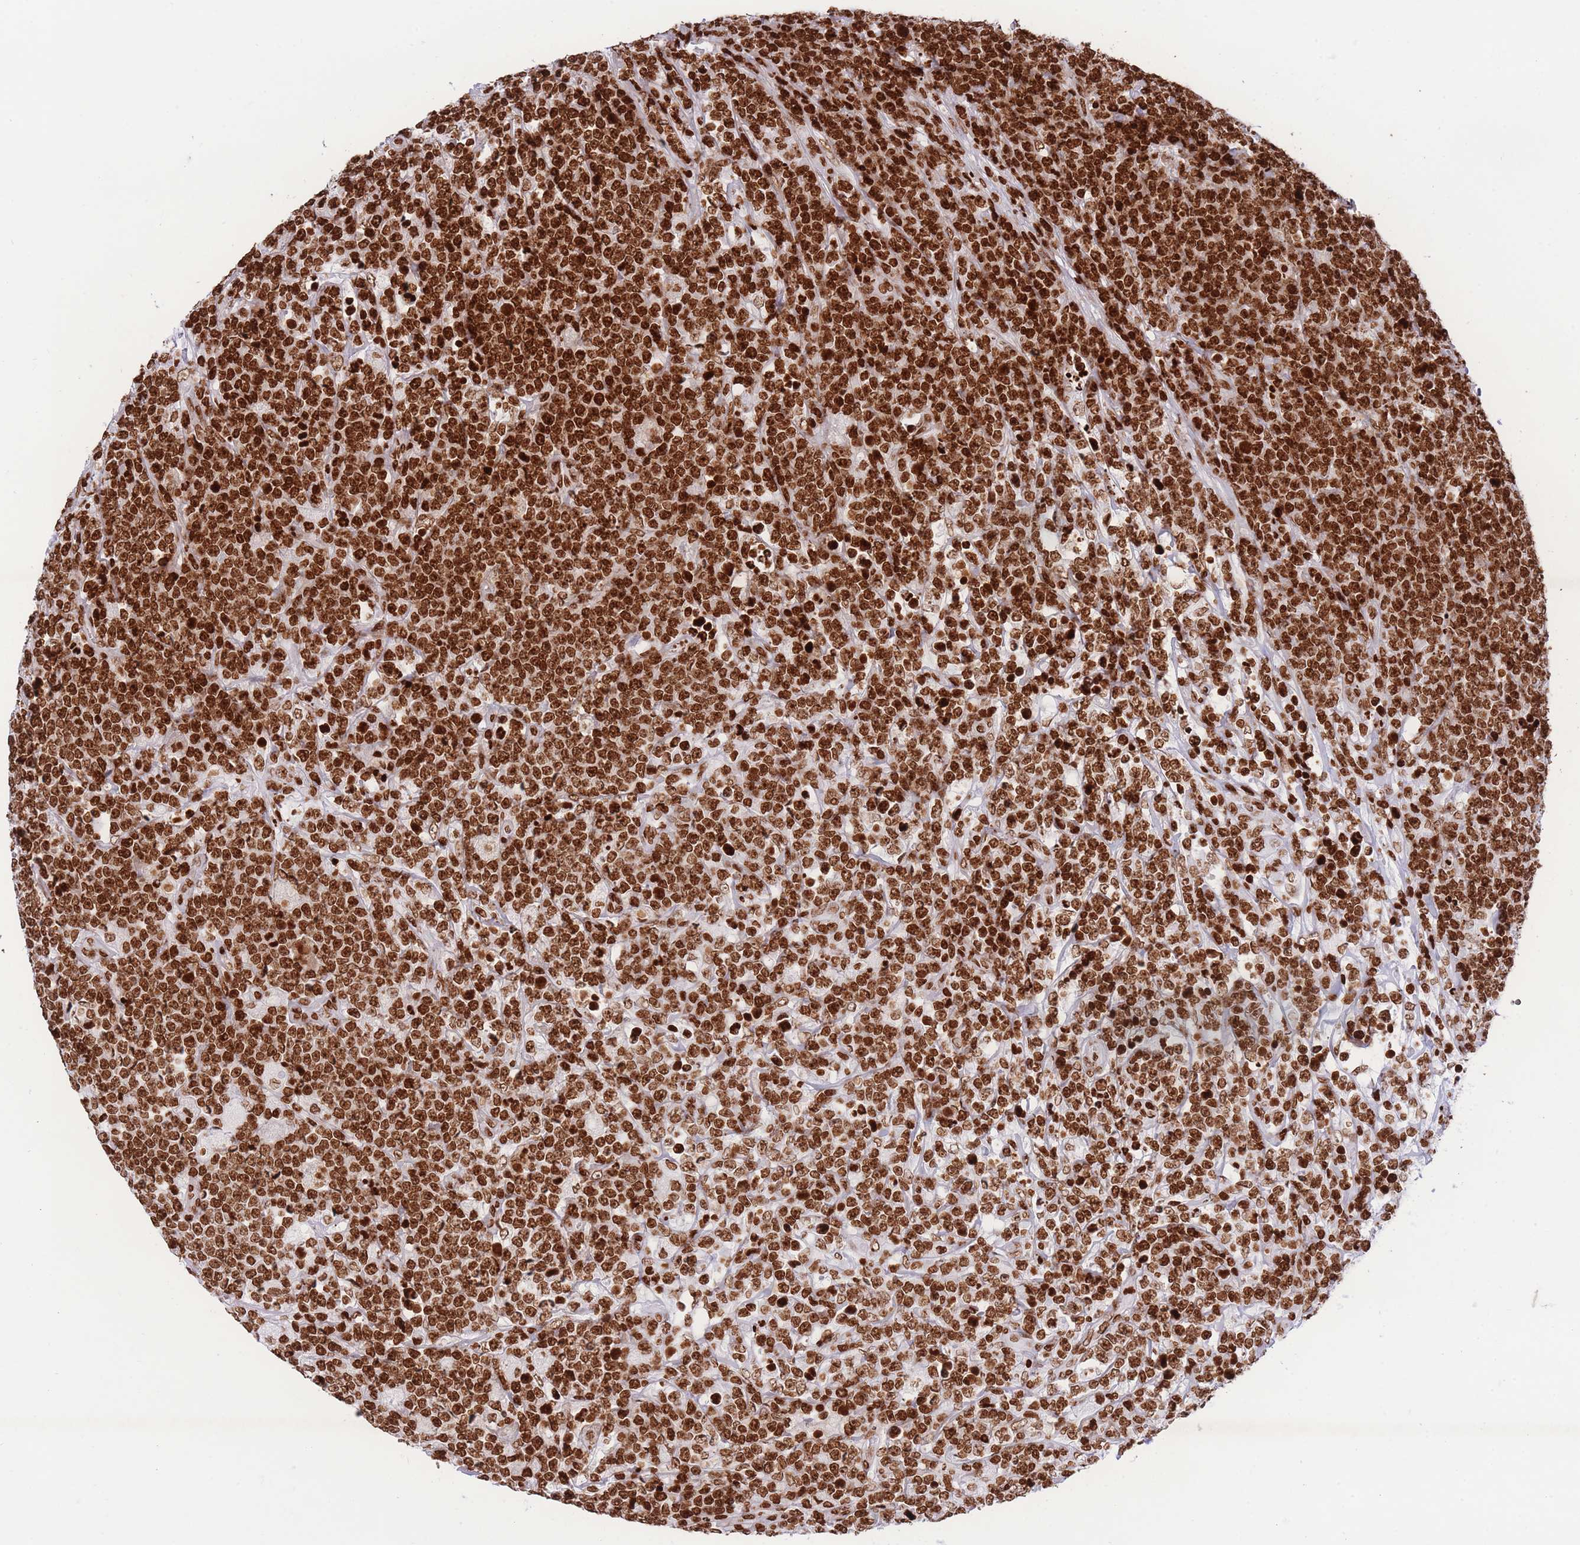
{"staining": {"intensity": "strong", "quantity": ">75%", "location": "nuclear"}, "tissue": "lymphoma", "cell_type": "Tumor cells", "image_type": "cancer", "snomed": [{"axis": "morphology", "description": "Malignant lymphoma, non-Hodgkin's type, High grade"}, {"axis": "topography", "description": "Small intestine"}], "caption": "A brown stain shows strong nuclear positivity of a protein in lymphoma tumor cells.", "gene": "H2BC11", "patient": {"sex": "male", "age": 8}}